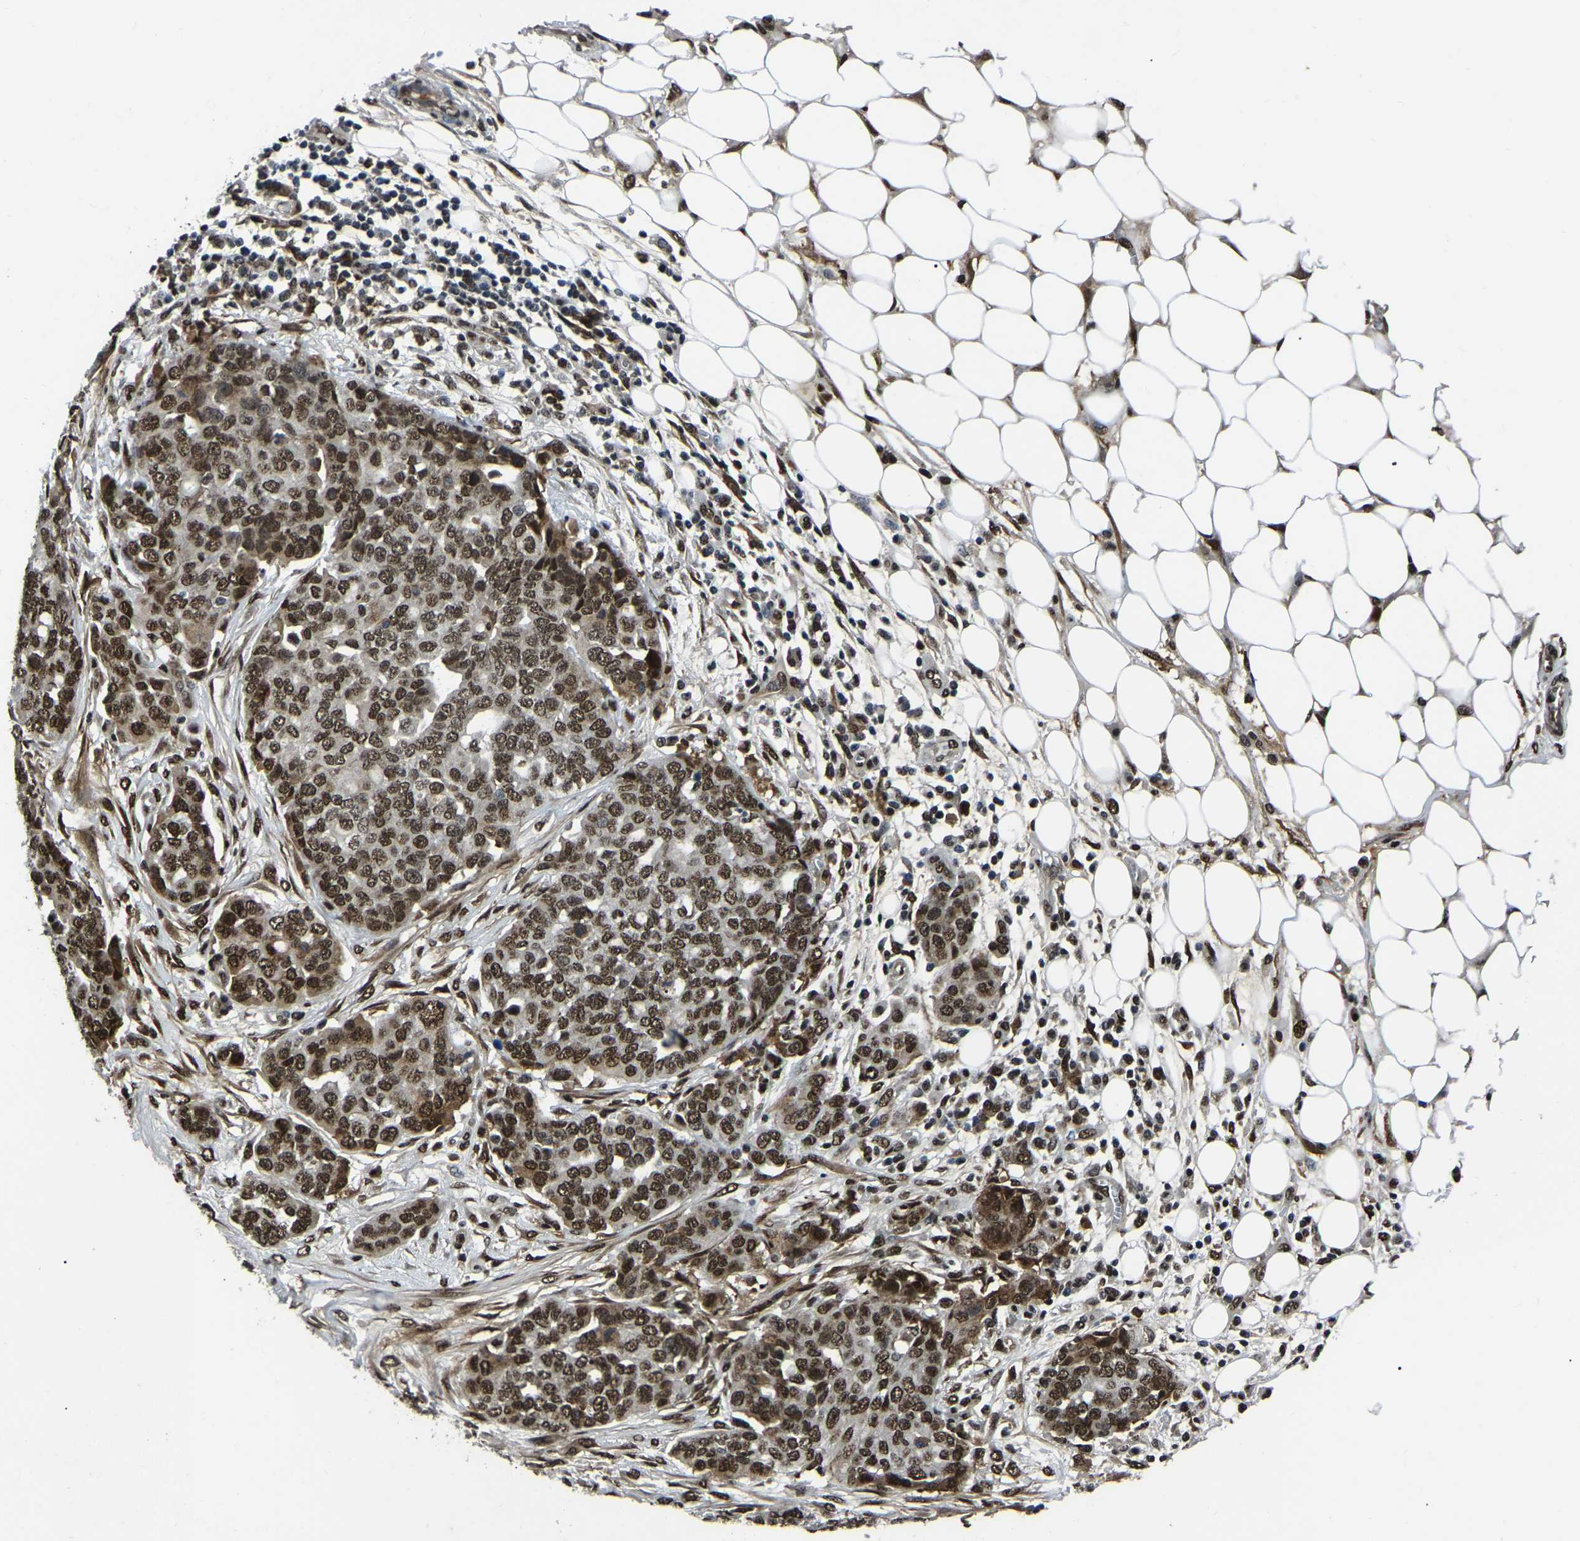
{"staining": {"intensity": "strong", "quantity": ">75%", "location": "nuclear"}, "tissue": "ovarian cancer", "cell_type": "Tumor cells", "image_type": "cancer", "snomed": [{"axis": "morphology", "description": "Cystadenocarcinoma, serous, NOS"}, {"axis": "topography", "description": "Soft tissue"}, {"axis": "topography", "description": "Ovary"}], "caption": "The immunohistochemical stain labels strong nuclear expression in tumor cells of ovarian cancer (serous cystadenocarcinoma) tissue.", "gene": "TRIM35", "patient": {"sex": "female", "age": 57}}